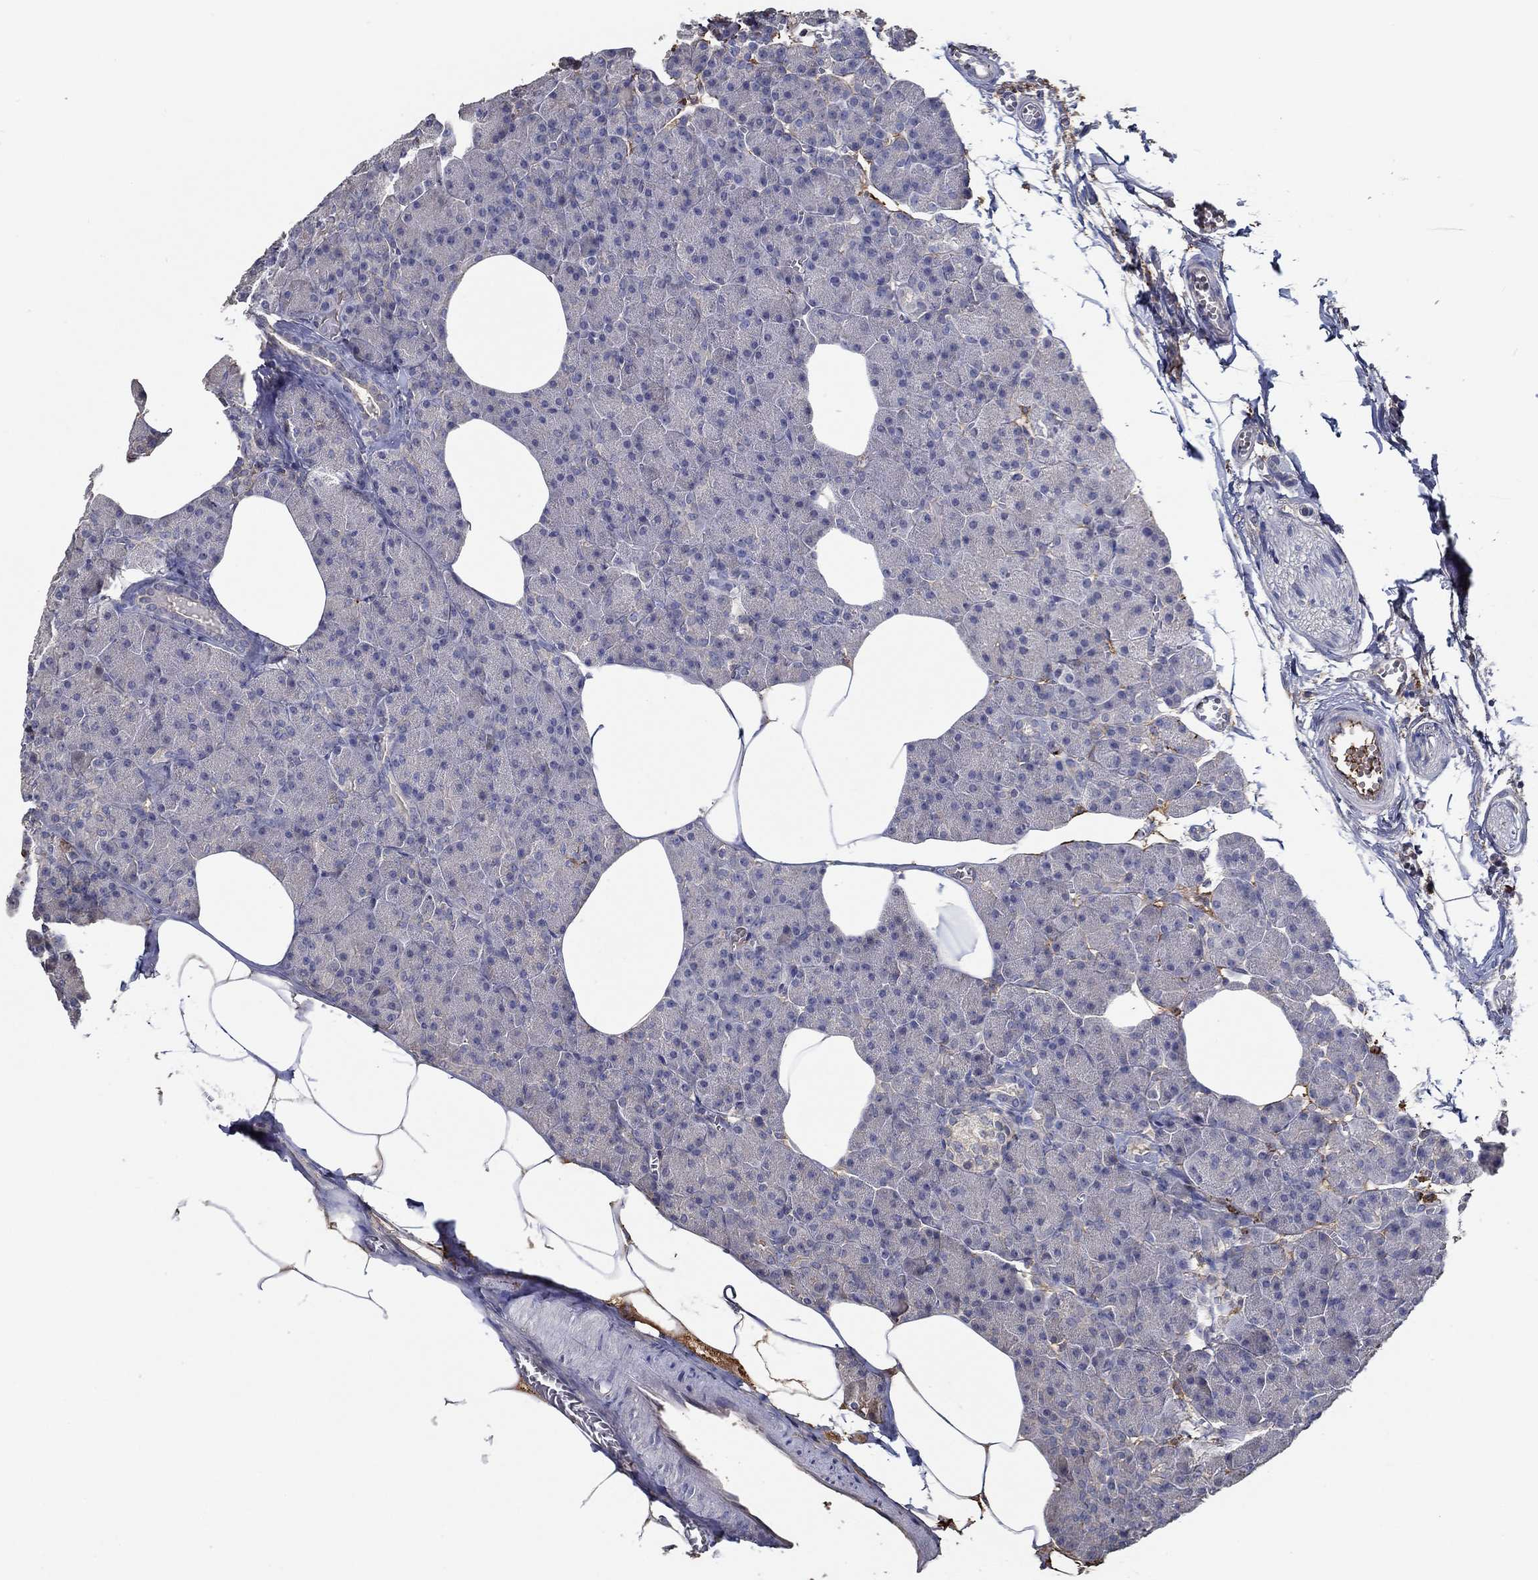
{"staining": {"intensity": "negative", "quantity": "none", "location": "none"}, "tissue": "pancreas", "cell_type": "Exocrine glandular cells", "image_type": "normal", "snomed": [{"axis": "morphology", "description": "Normal tissue, NOS"}, {"axis": "topography", "description": "Pancreas"}], "caption": "The histopathology image displays no significant positivity in exocrine glandular cells of pancreas.", "gene": "IL10", "patient": {"sex": "female", "age": 45}}